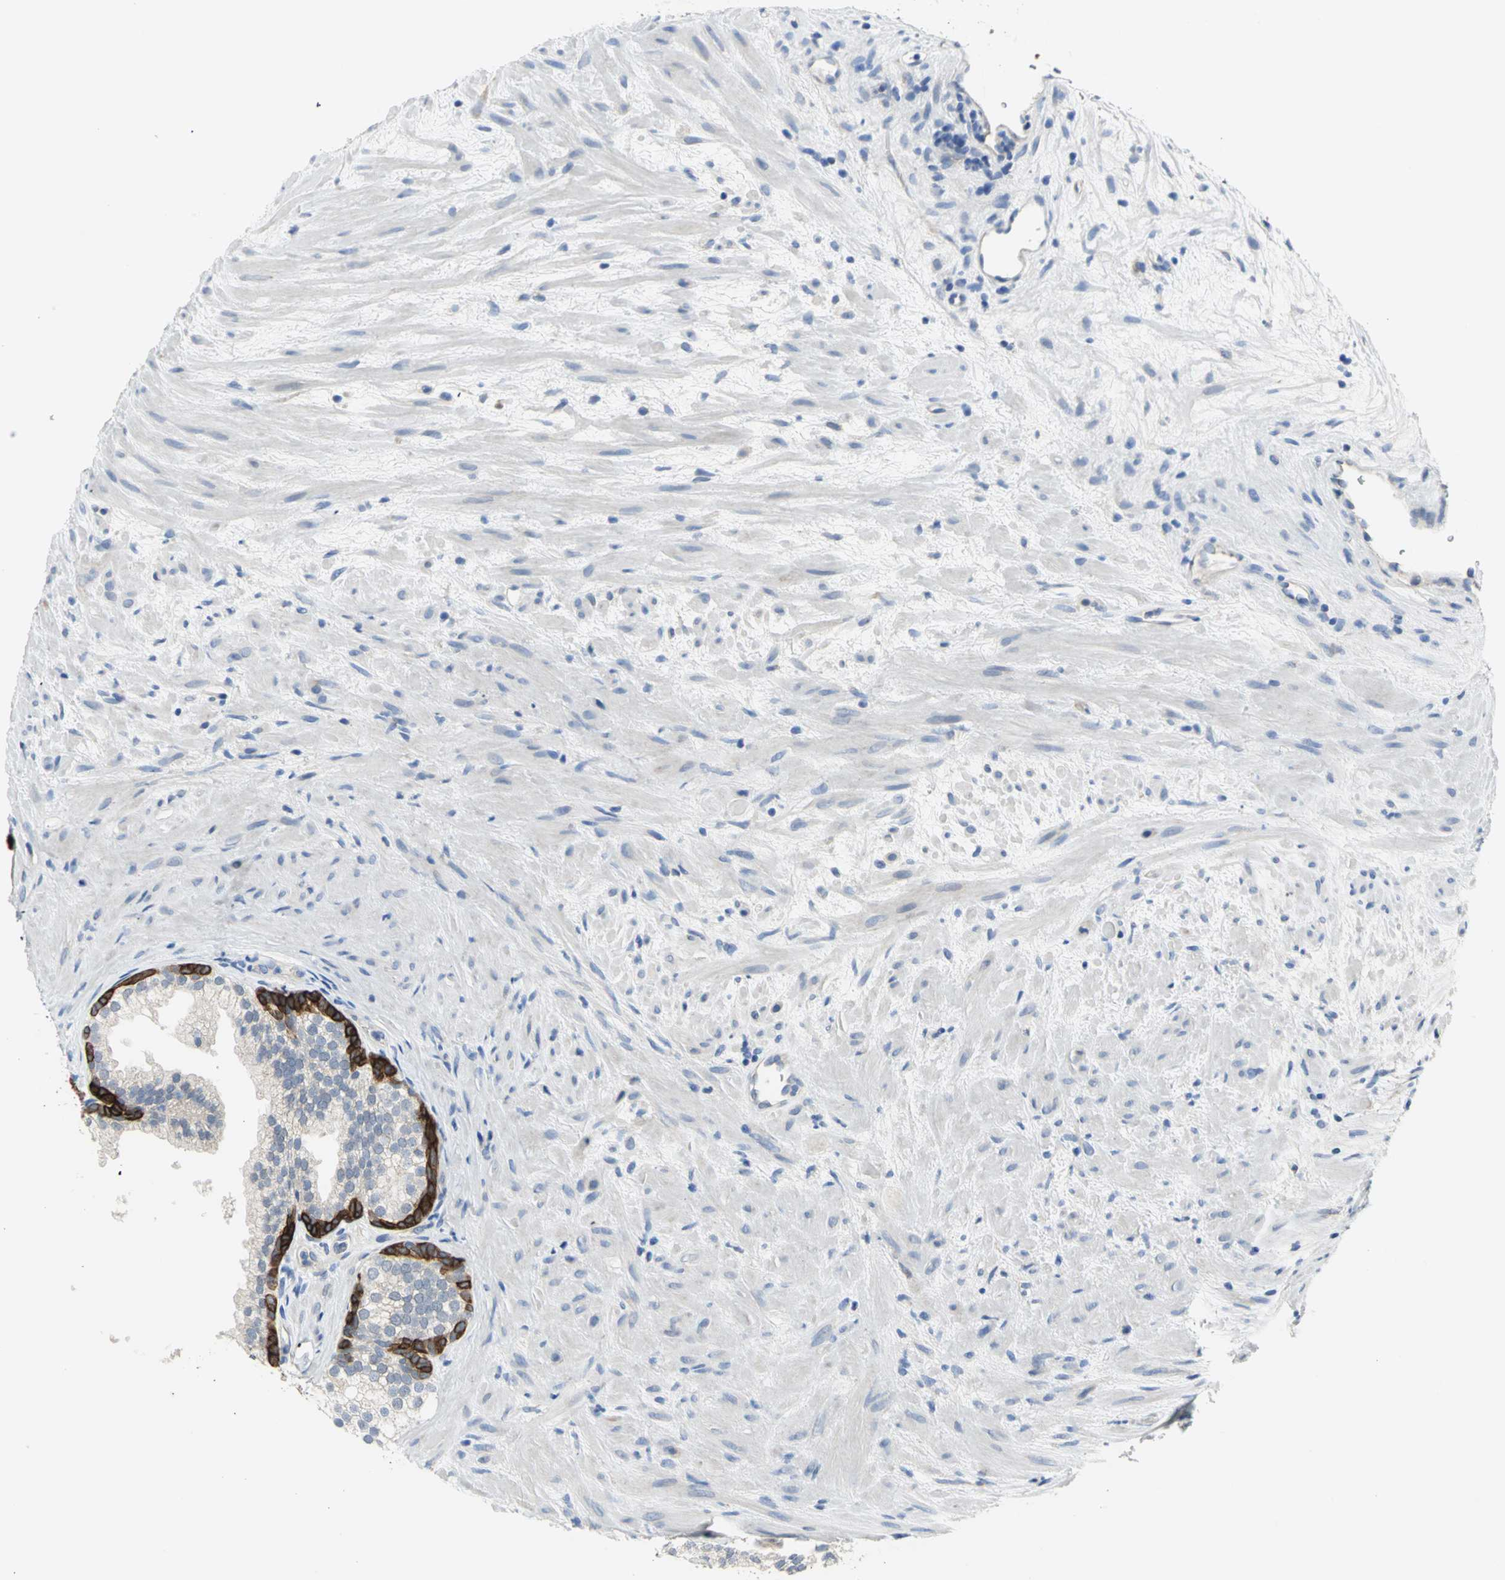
{"staining": {"intensity": "negative", "quantity": "none", "location": "none"}, "tissue": "prostate", "cell_type": "Glandular cells", "image_type": "normal", "snomed": [{"axis": "morphology", "description": "Normal tissue, NOS"}, {"axis": "topography", "description": "Prostate"}], "caption": "IHC histopathology image of normal prostate: human prostate stained with DAB exhibits no significant protein positivity in glandular cells.", "gene": "HTR1F", "patient": {"sex": "male", "age": 76}}